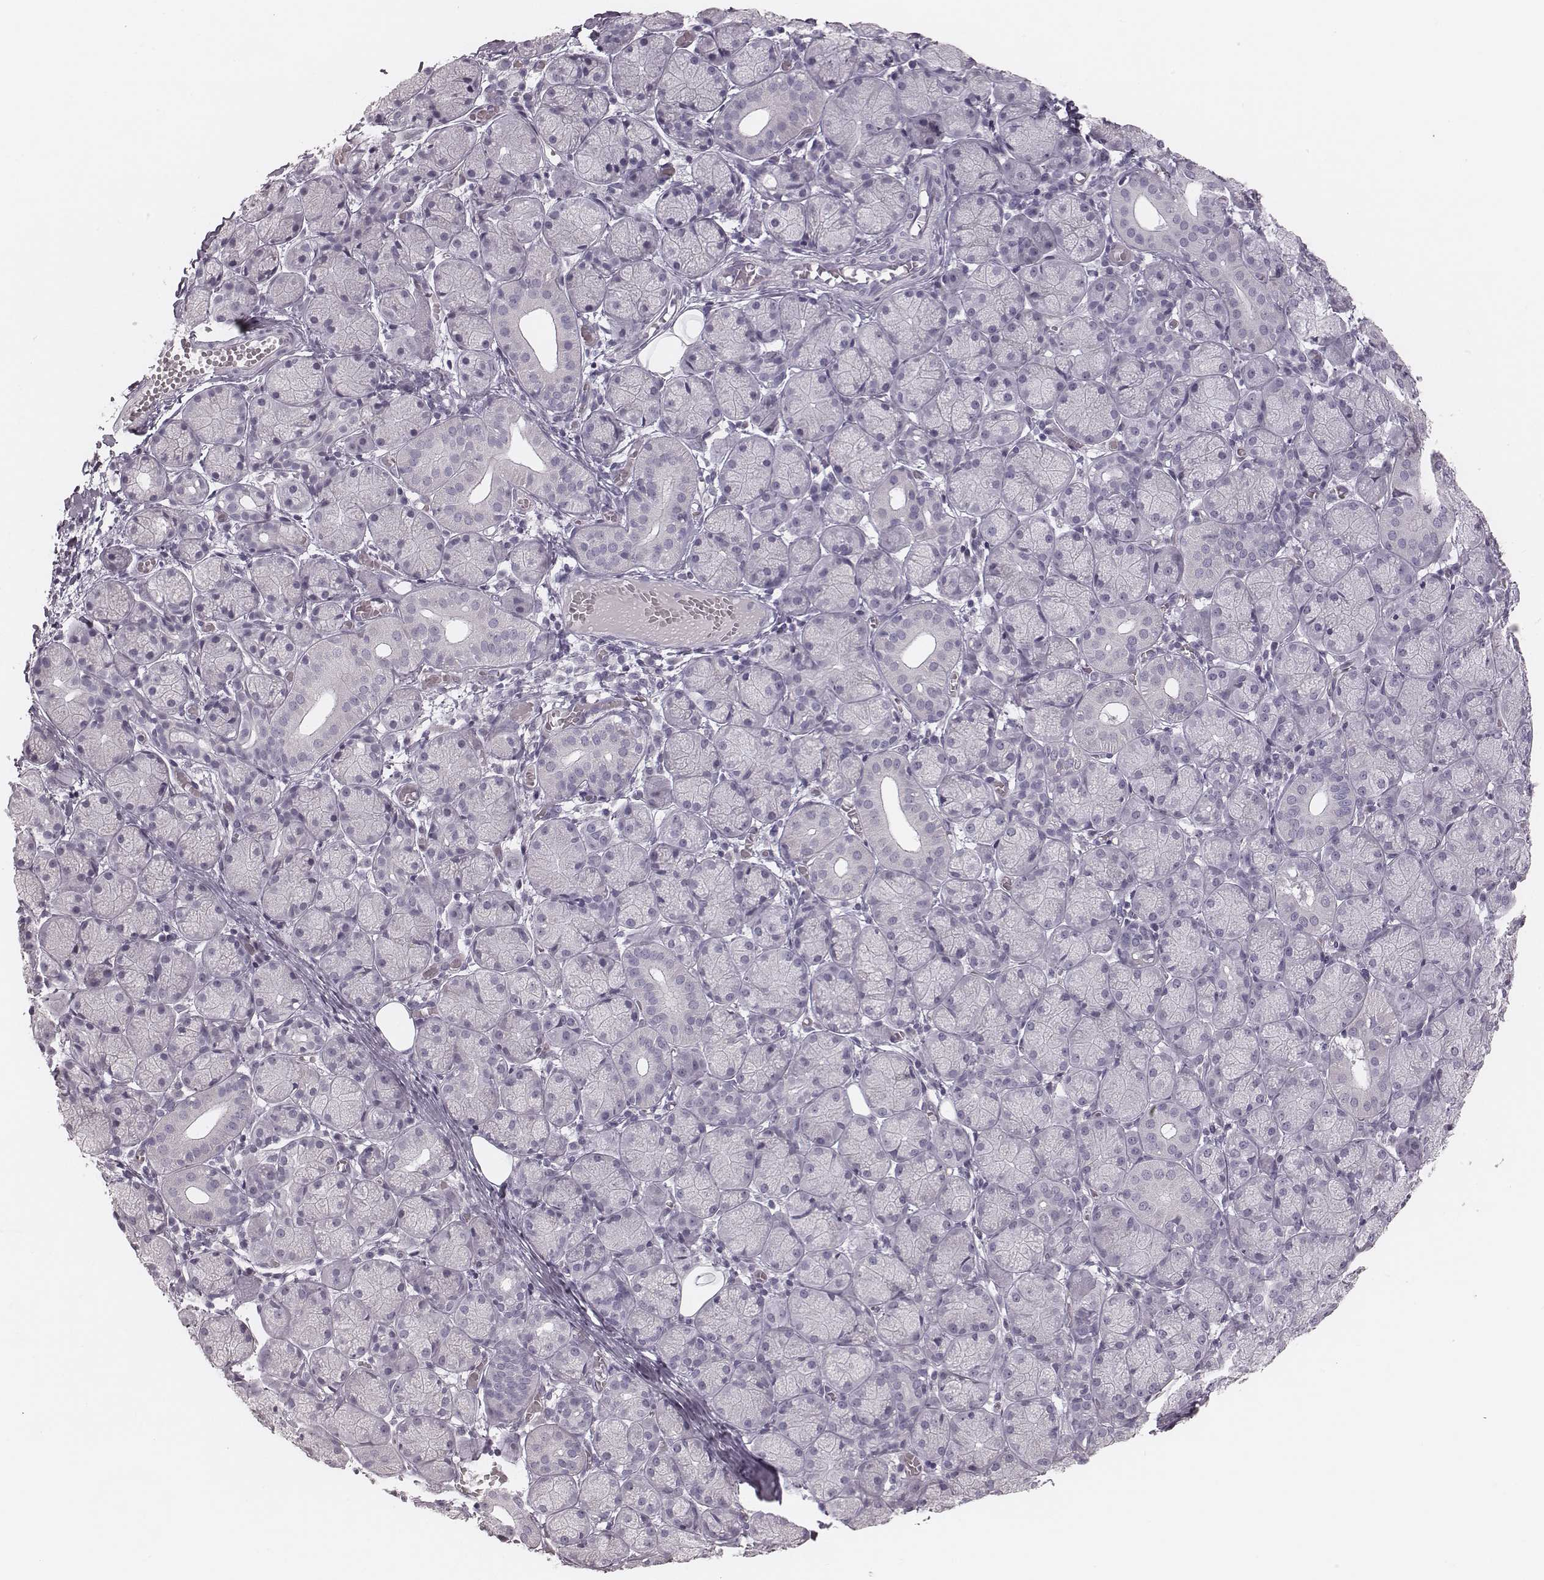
{"staining": {"intensity": "negative", "quantity": "none", "location": "none"}, "tissue": "salivary gland", "cell_type": "Glandular cells", "image_type": "normal", "snomed": [{"axis": "morphology", "description": "Normal tissue, NOS"}, {"axis": "topography", "description": "Salivary gland"}, {"axis": "topography", "description": "Peripheral nerve tissue"}], "caption": "An image of salivary gland stained for a protein shows no brown staining in glandular cells. (DAB (3,3'-diaminobenzidine) IHC visualized using brightfield microscopy, high magnification).", "gene": "SPA17", "patient": {"sex": "female", "age": 24}}